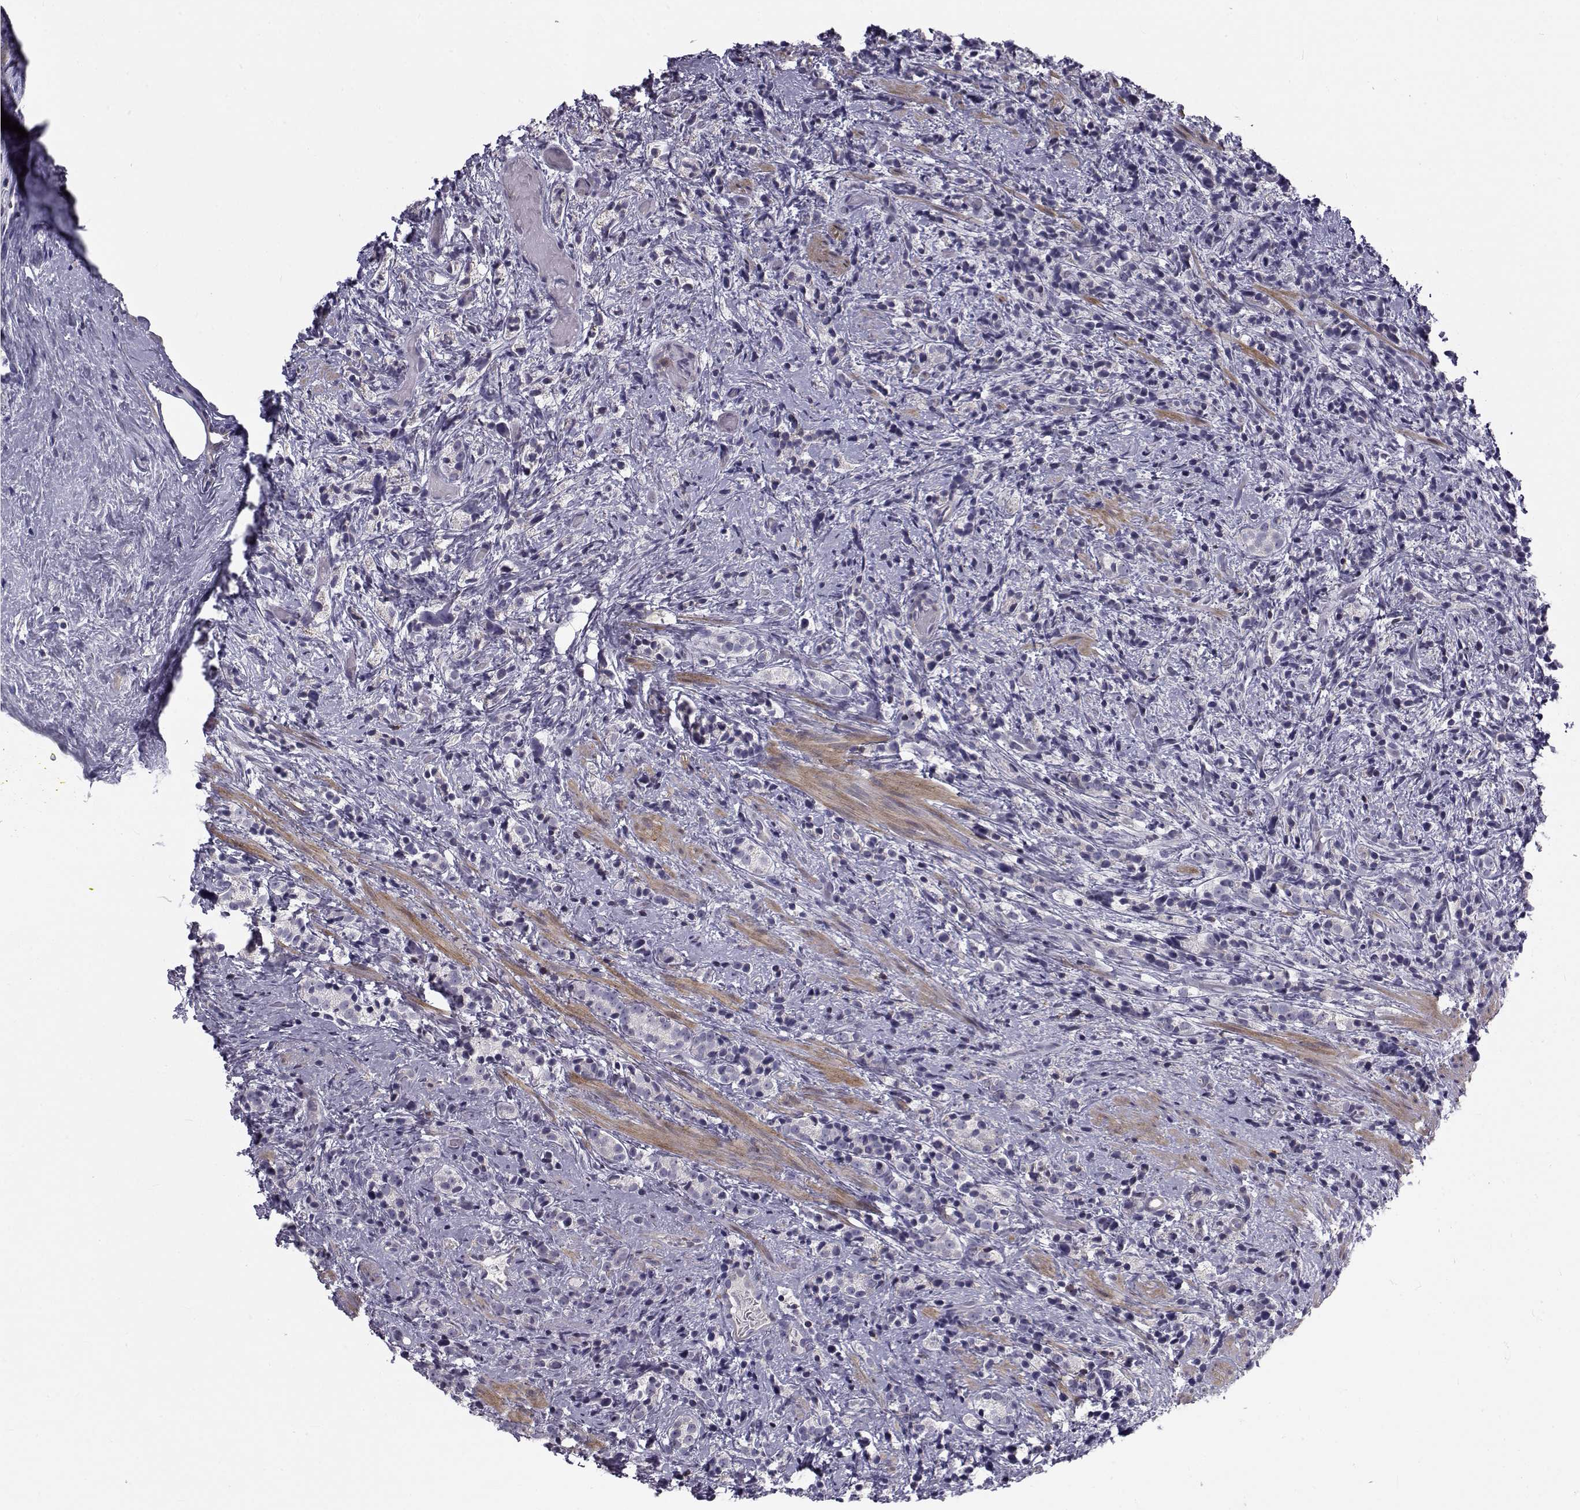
{"staining": {"intensity": "negative", "quantity": "none", "location": "none"}, "tissue": "prostate cancer", "cell_type": "Tumor cells", "image_type": "cancer", "snomed": [{"axis": "morphology", "description": "Adenocarcinoma, High grade"}, {"axis": "topography", "description": "Prostate"}], "caption": "Tumor cells show no significant positivity in prostate cancer (high-grade adenocarcinoma). (DAB (3,3'-diaminobenzidine) immunohistochemistry (IHC), high magnification).", "gene": "LRRC27", "patient": {"sex": "male", "age": 53}}